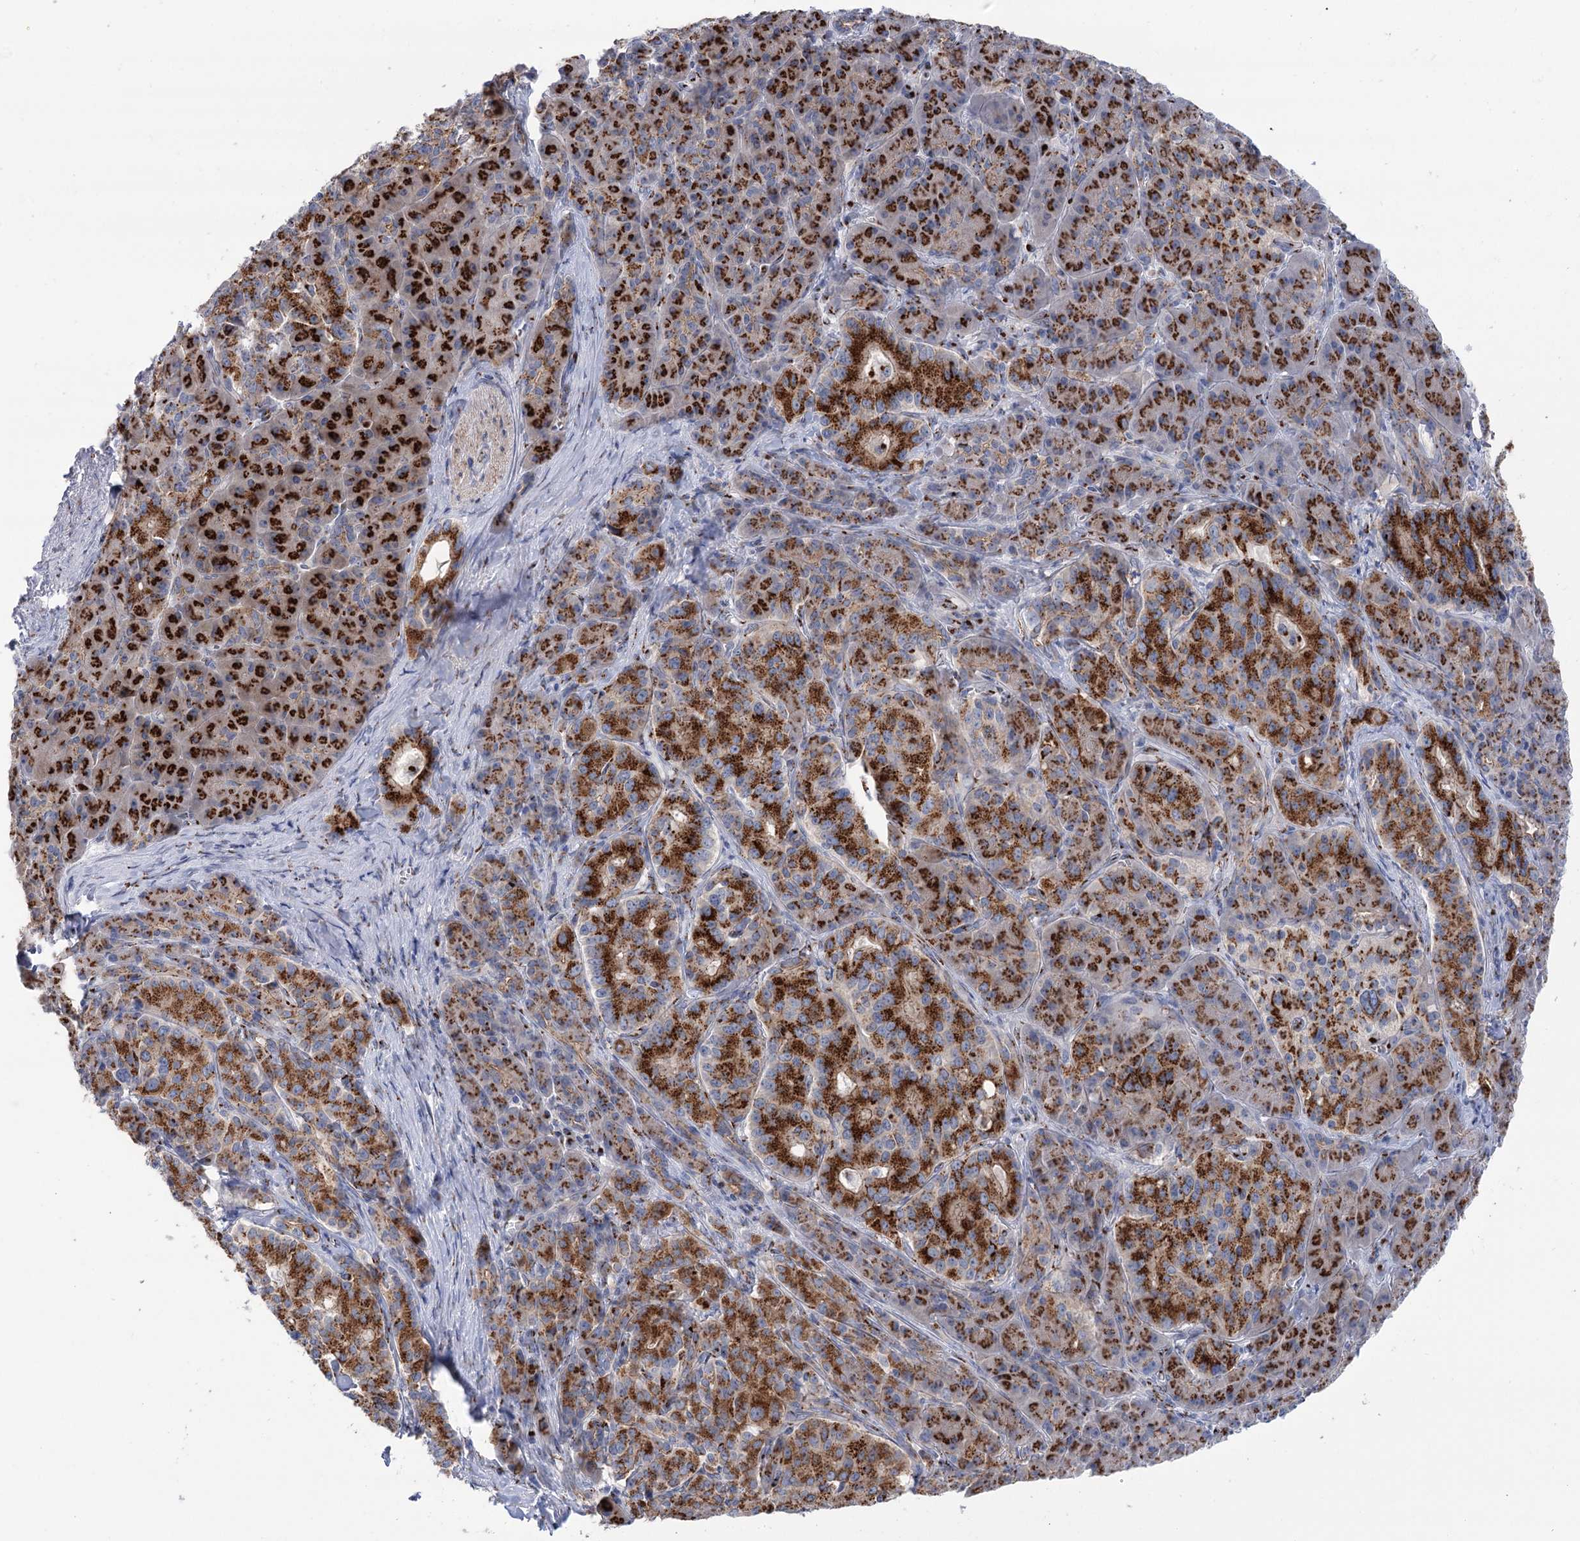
{"staining": {"intensity": "strong", "quantity": ">75%", "location": "cytoplasmic/membranous"}, "tissue": "pancreatic cancer", "cell_type": "Tumor cells", "image_type": "cancer", "snomed": [{"axis": "morphology", "description": "Adenocarcinoma, NOS"}, {"axis": "topography", "description": "Pancreas"}], "caption": "Immunohistochemical staining of pancreatic cancer displays strong cytoplasmic/membranous protein positivity in about >75% of tumor cells.", "gene": "TMEM165", "patient": {"sex": "female", "age": 74}}